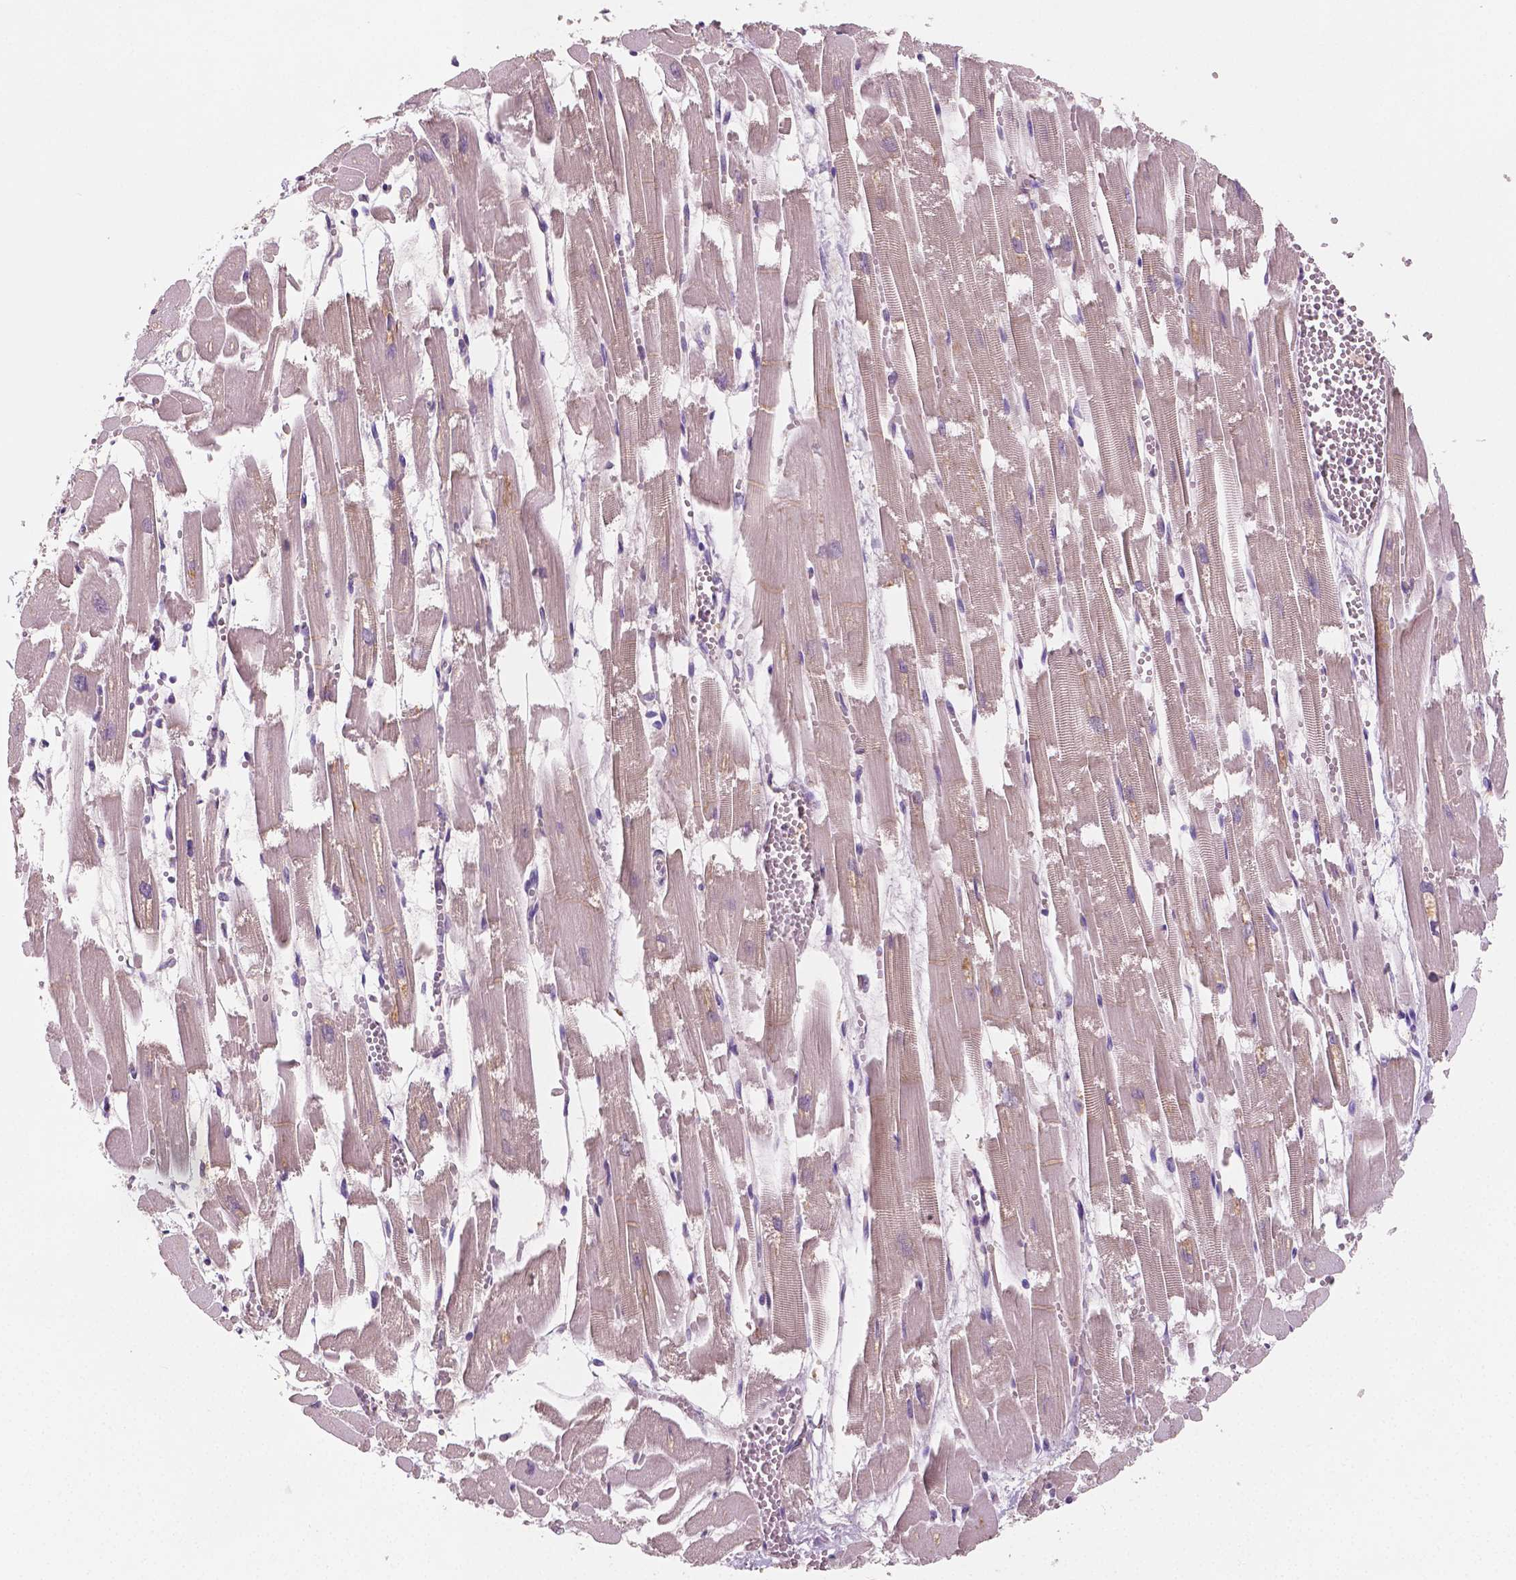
{"staining": {"intensity": "weak", "quantity": "25%-75%", "location": "cytoplasmic/membranous"}, "tissue": "heart muscle", "cell_type": "Cardiomyocytes", "image_type": "normal", "snomed": [{"axis": "morphology", "description": "Normal tissue, NOS"}, {"axis": "topography", "description": "Heart"}], "caption": "Immunohistochemistry of unremarkable heart muscle shows low levels of weak cytoplasmic/membranous expression in about 25%-75% of cardiomyocytes.", "gene": "LSM14B", "patient": {"sex": "female", "age": 52}}